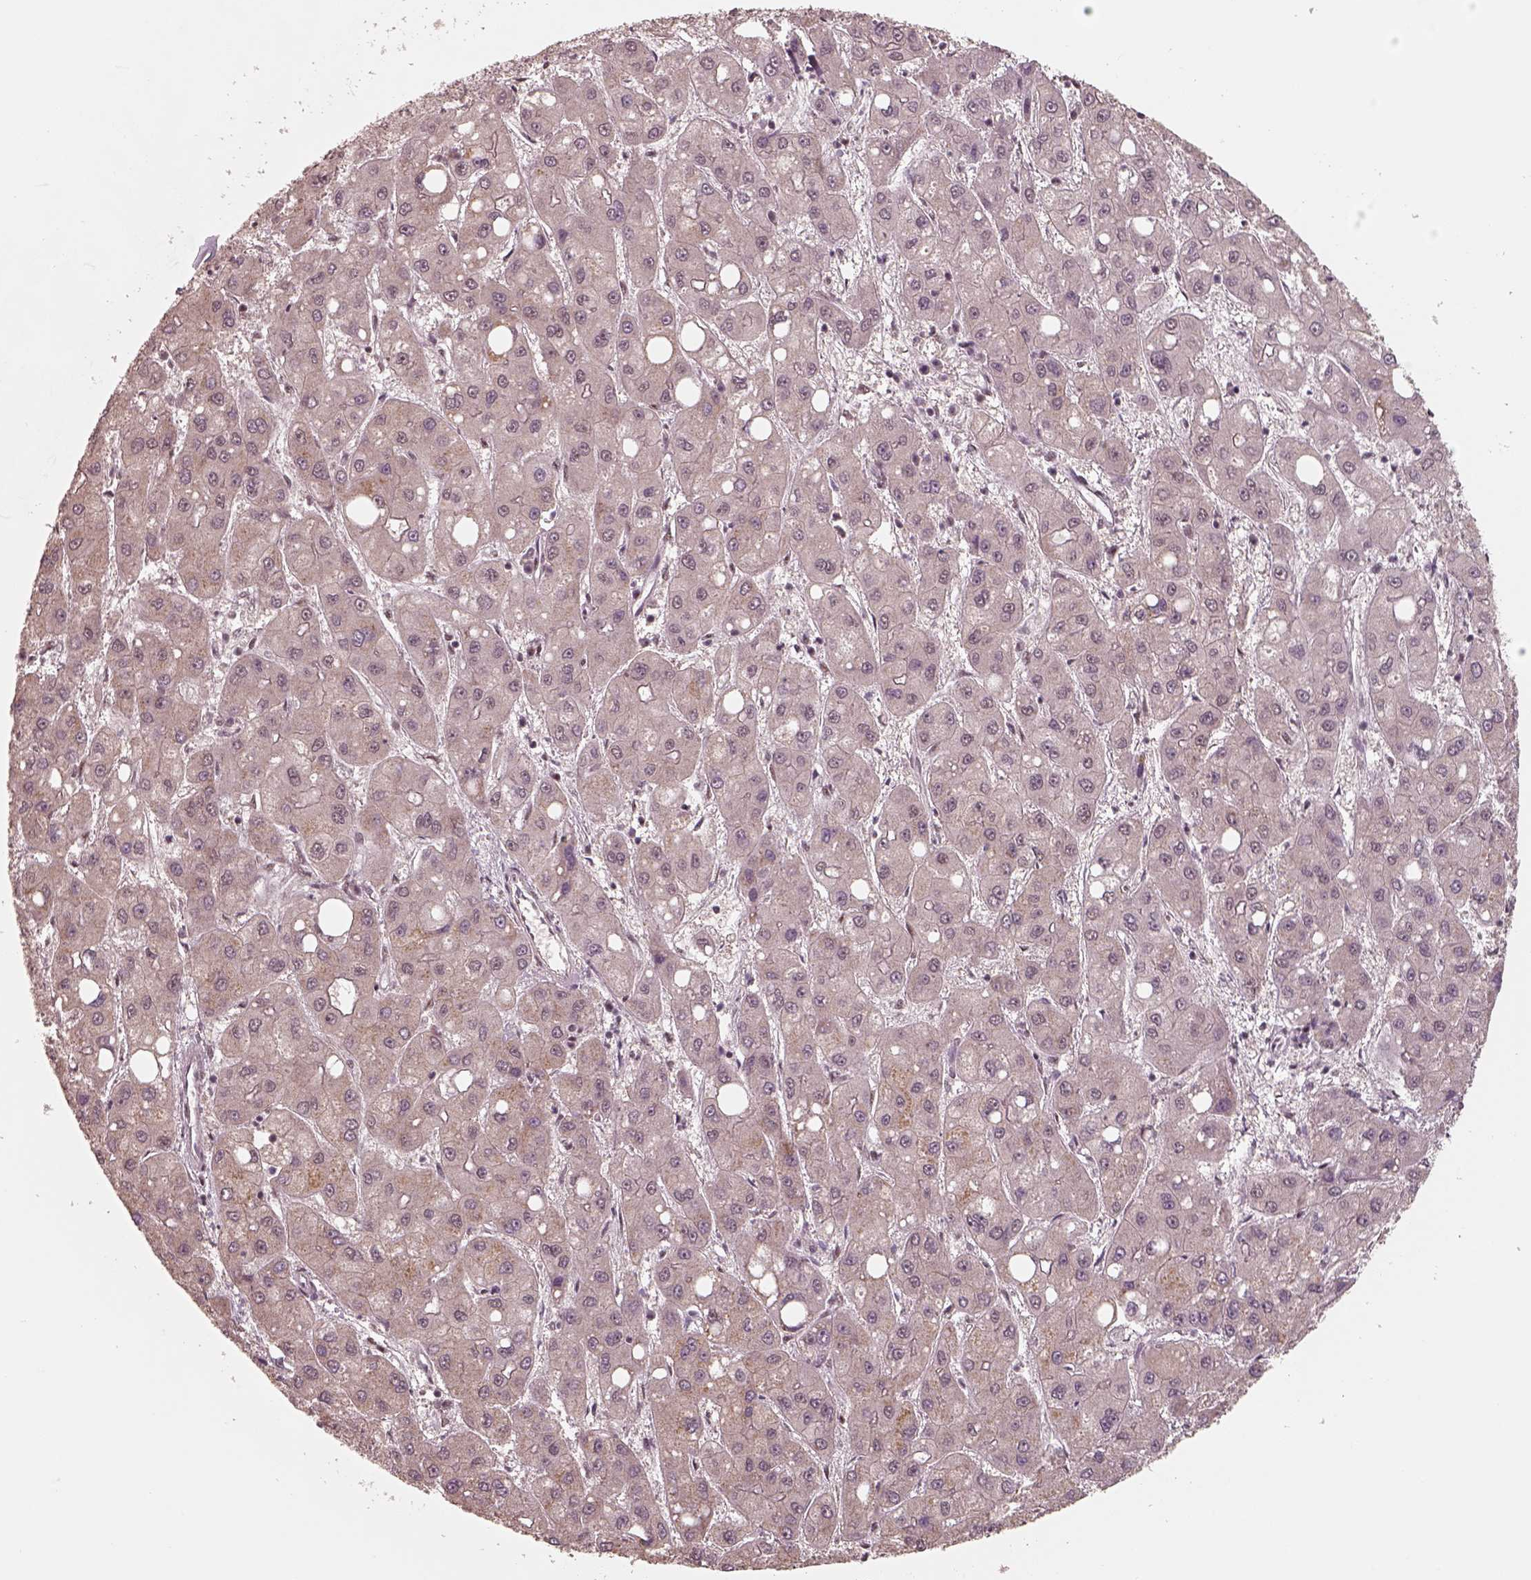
{"staining": {"intensity": "negative", "quantity": "none", "location": "none"}, "tissue": "liver cancer", "cell_type": "Tumor cells", "image_type": "cancer", "snomed": [{"axis": "morphology", "description": "Carcinoma, Hepatocellular, NOS"}, {"axis": "topography", "description": "Liver"}], "caption": "The immunohistochemistry (IHC) histopathology image has no significant positivity in tumor cells of liver cancer (hepatocellular carcinoma) tissue.", "gene": "ATXN7L3", "patient": {"sex": "male", "age": 73}}